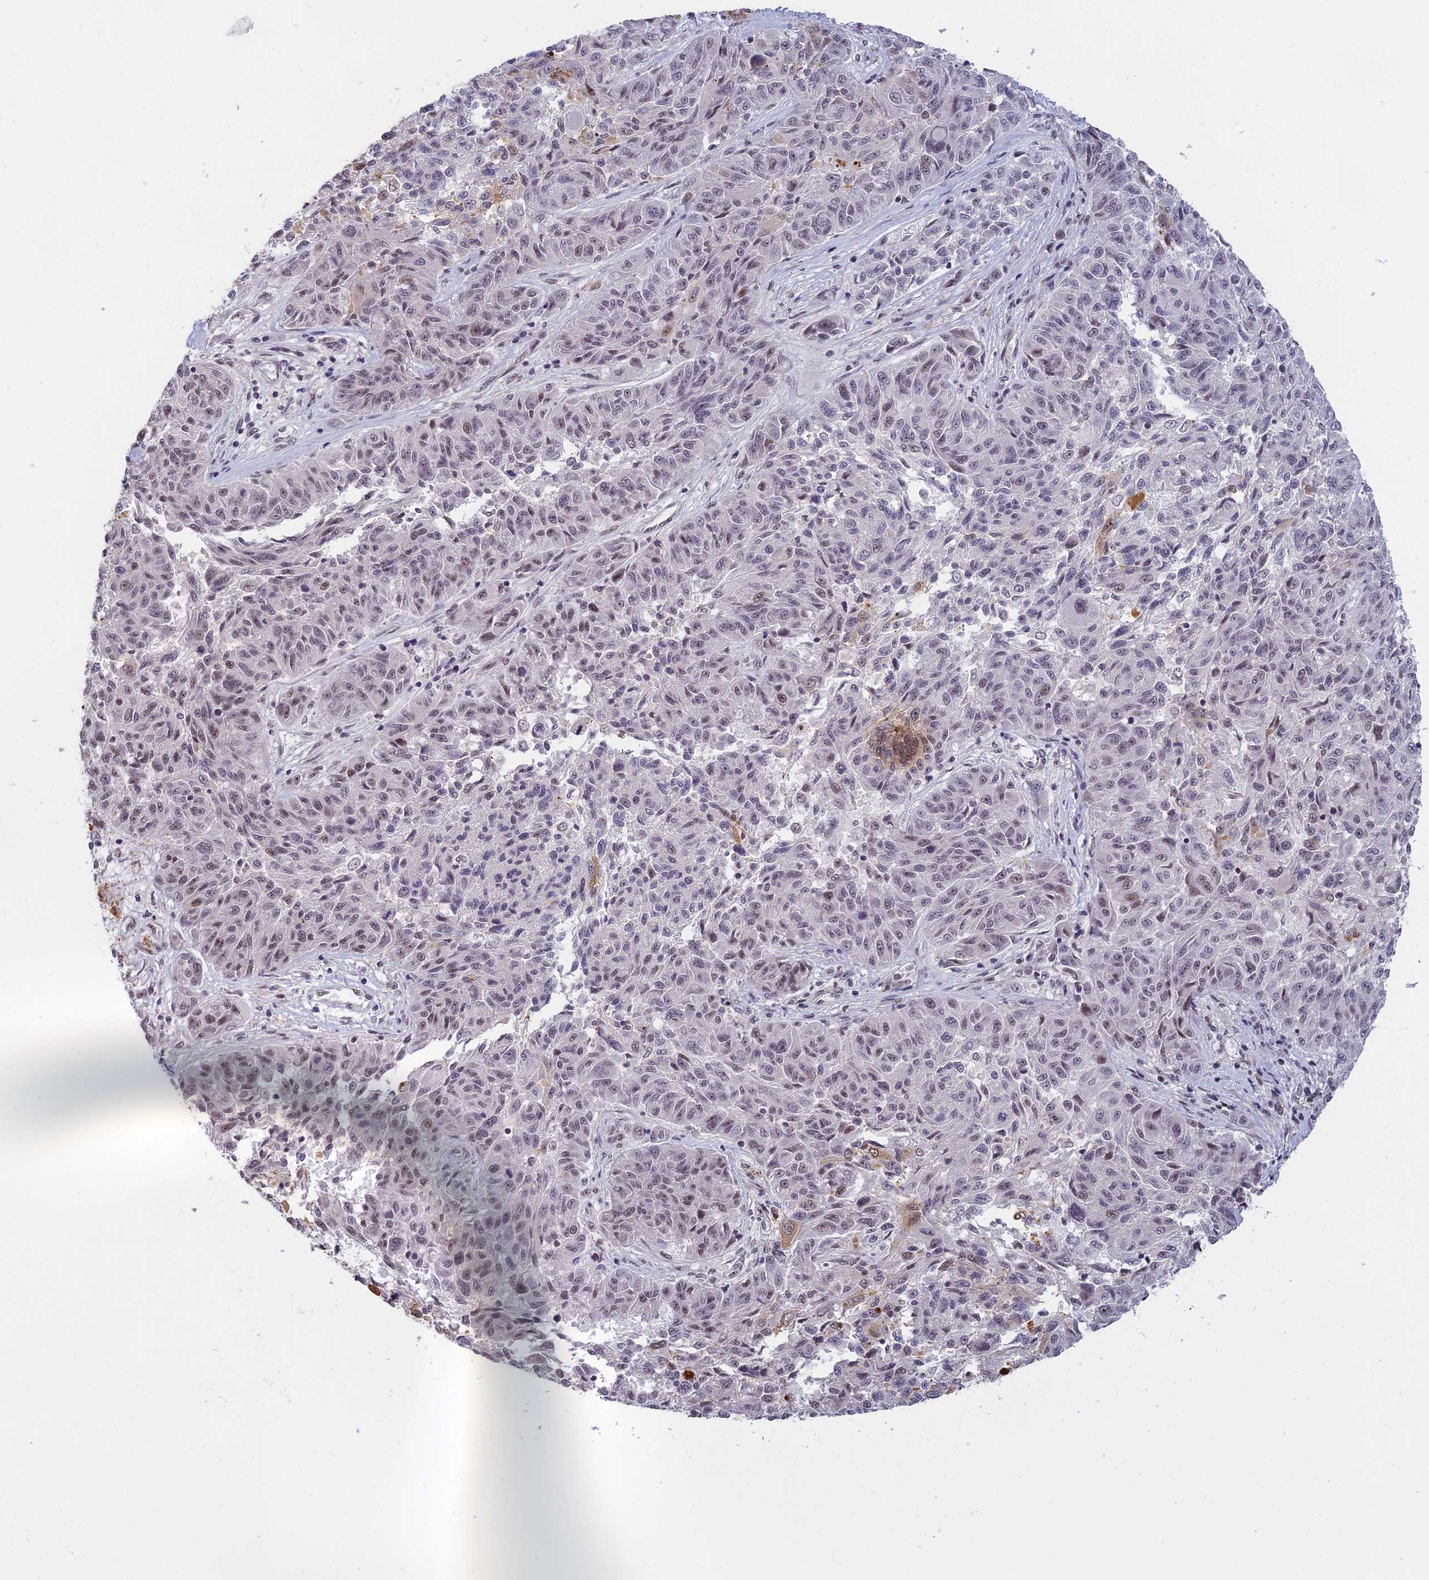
{"staining": {"intensity": "weak", "quantity": "<25%", "location": "nuclear"}, "tissue": "melanoma", "cell_type": "Tumor cells", "image_type": "cancer", "snomed": [{"axis": "morphology", "description": "Malignant melanoma, NOS"}, {"axis": "topography", "description": "Skin"}], "caption": "The photomicrograph displays no staining of tumor cells in malignant melanoma.", "gene": "MORF4L1", "patient": {"sex": "male", "age": 53}}